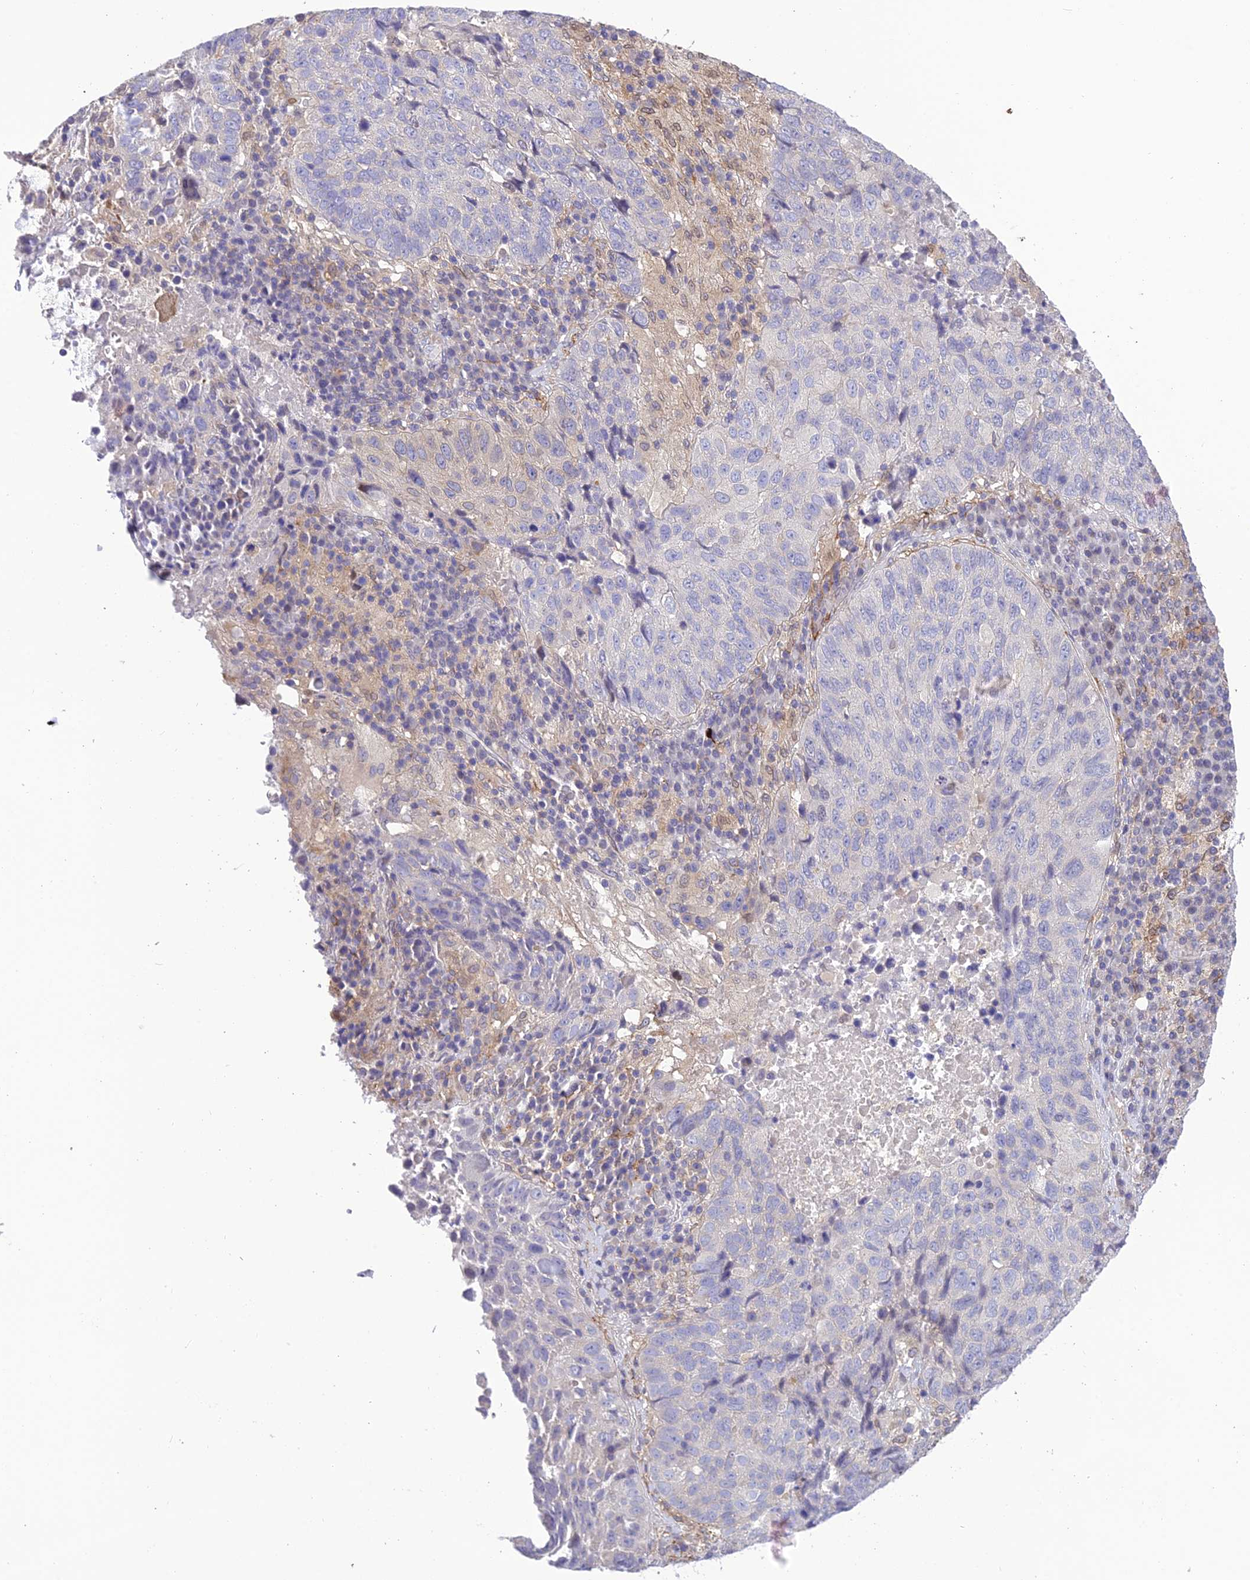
{"staining": {"intensity": "negative", "quantity": "none", "location": "none"}, "tissue": "lung cancer", "cell_type": "Tumor cells", "image_type": "cancer", "snomed": [{"axis": "morphology", "description": "Squamous cell carcinoma, NOS"}, {"axis": "topography", "description": "Lung"}], "caption": "The micrograph reveals no staining of tumor cells in squamous cell carcinoma (lung).", "gene": "BMT2", "patient": {"sex": "male", "age": 73}}